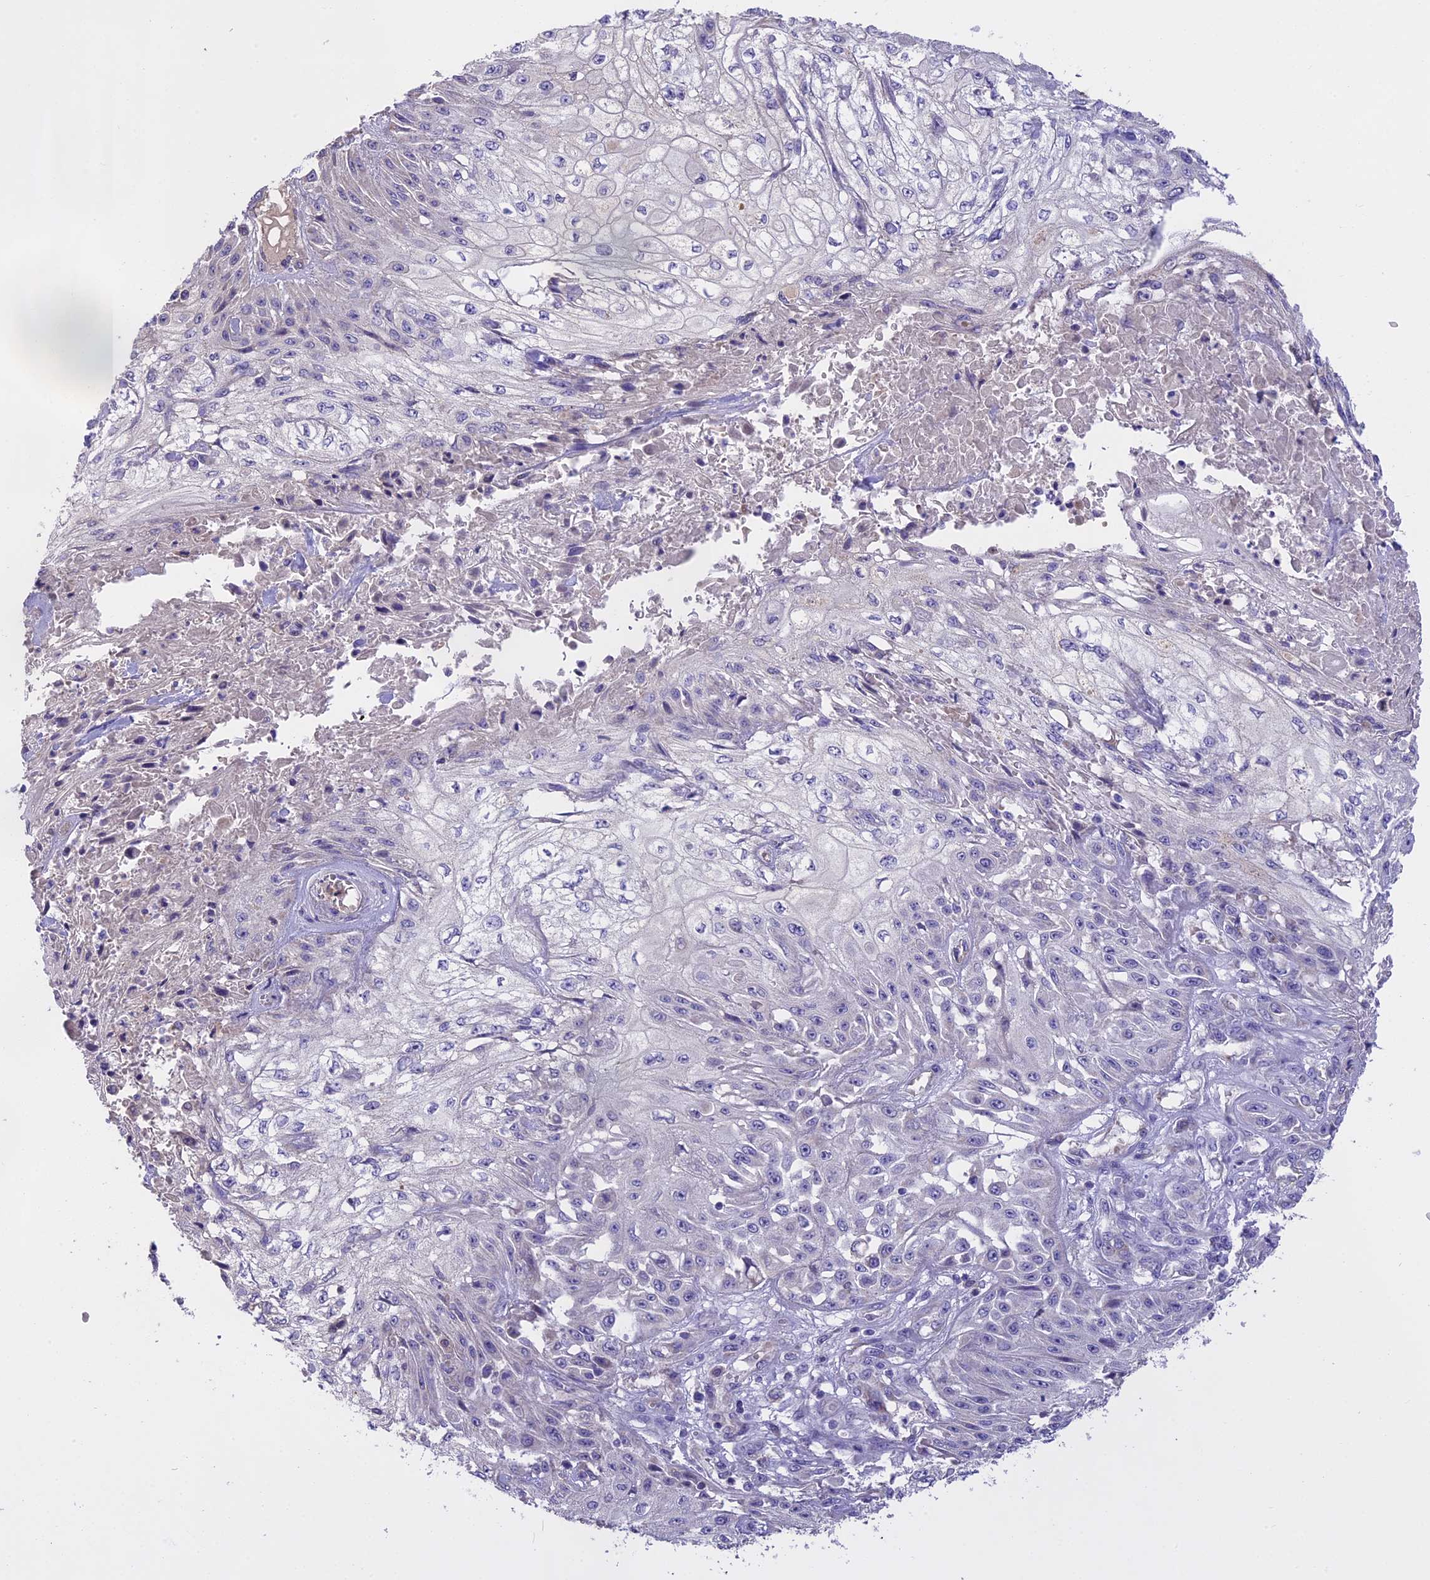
{"staining": {"intensity": "negative", "quantity": "none", "location": "none"}, "tissue": "skin cancer", "cell_type": "Tumor cells", "image_type": "cancer", "snomed": [{"axis": "morphology", "description": "Squamous cell carcinoma, NOS"}, {"axis": "morphology", "description": "Squamous cell carcinoma, metastatic, NOS"}, {"axis": "topography", "description": "Skin"}, {"axis": "topography", "description": "Lymph node"}], "caption": "Tumor cells show no significant staining in skin cancer.", "gene": "WFDC2", "patient": {"sex": "male", "age": 75}}